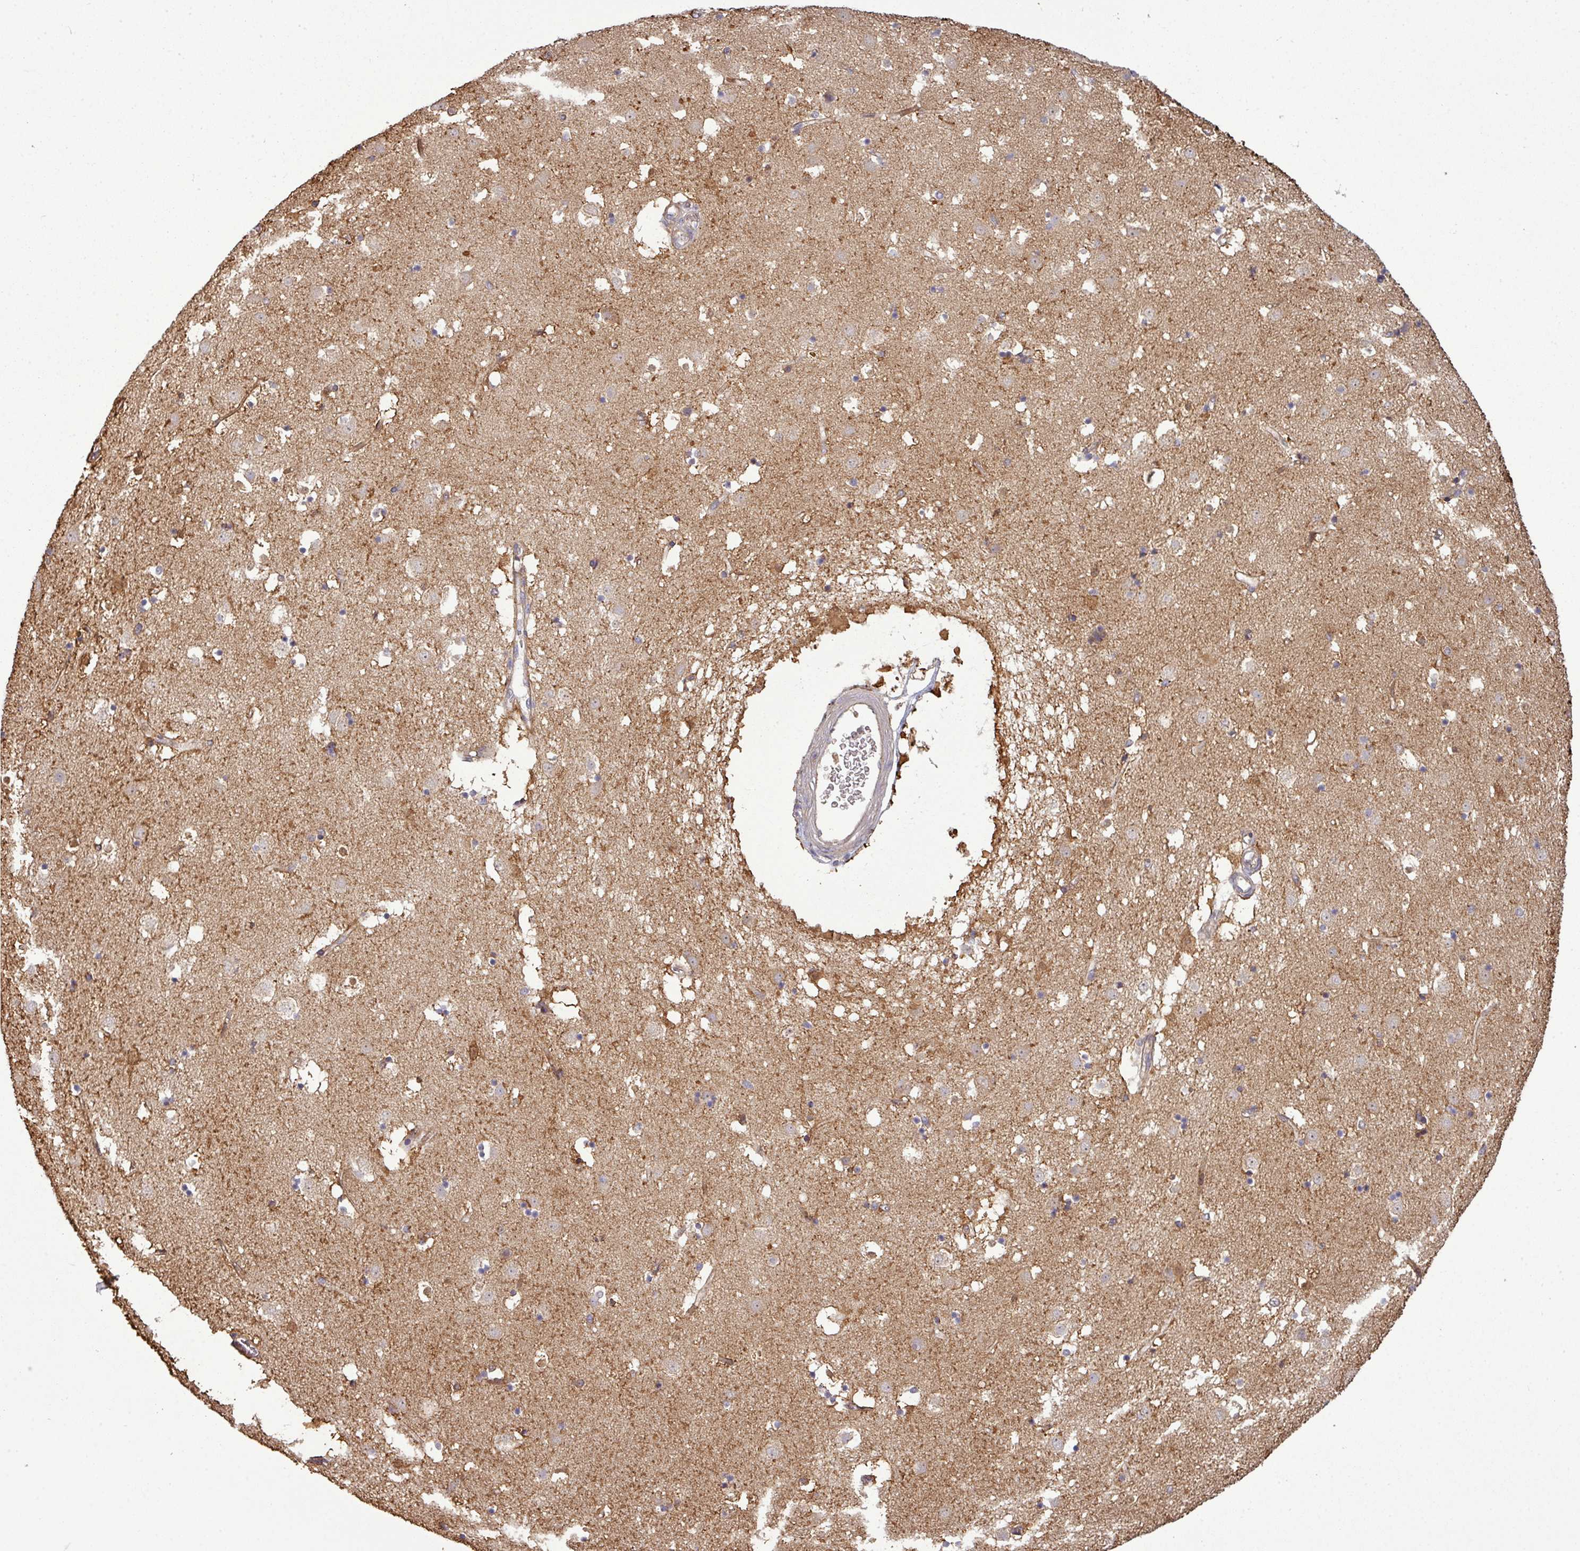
{"staining": {"intensity": "negative", "quantity": "none", "location": "none"}, "tissue": "caudate", "cell_type": "Glial cells", "image_type": "normal", "snomed": [{"axis": "morphology", "description": "Normal tissue, NOS"}, {"axis": "topography", "description": "Lateral ventricle wall"}], "caption": "IHC of unremarkable caudate displays no staining in glial cells.", "gene": "PAPLN", "patient": {"sex": "male", "age": 58}}